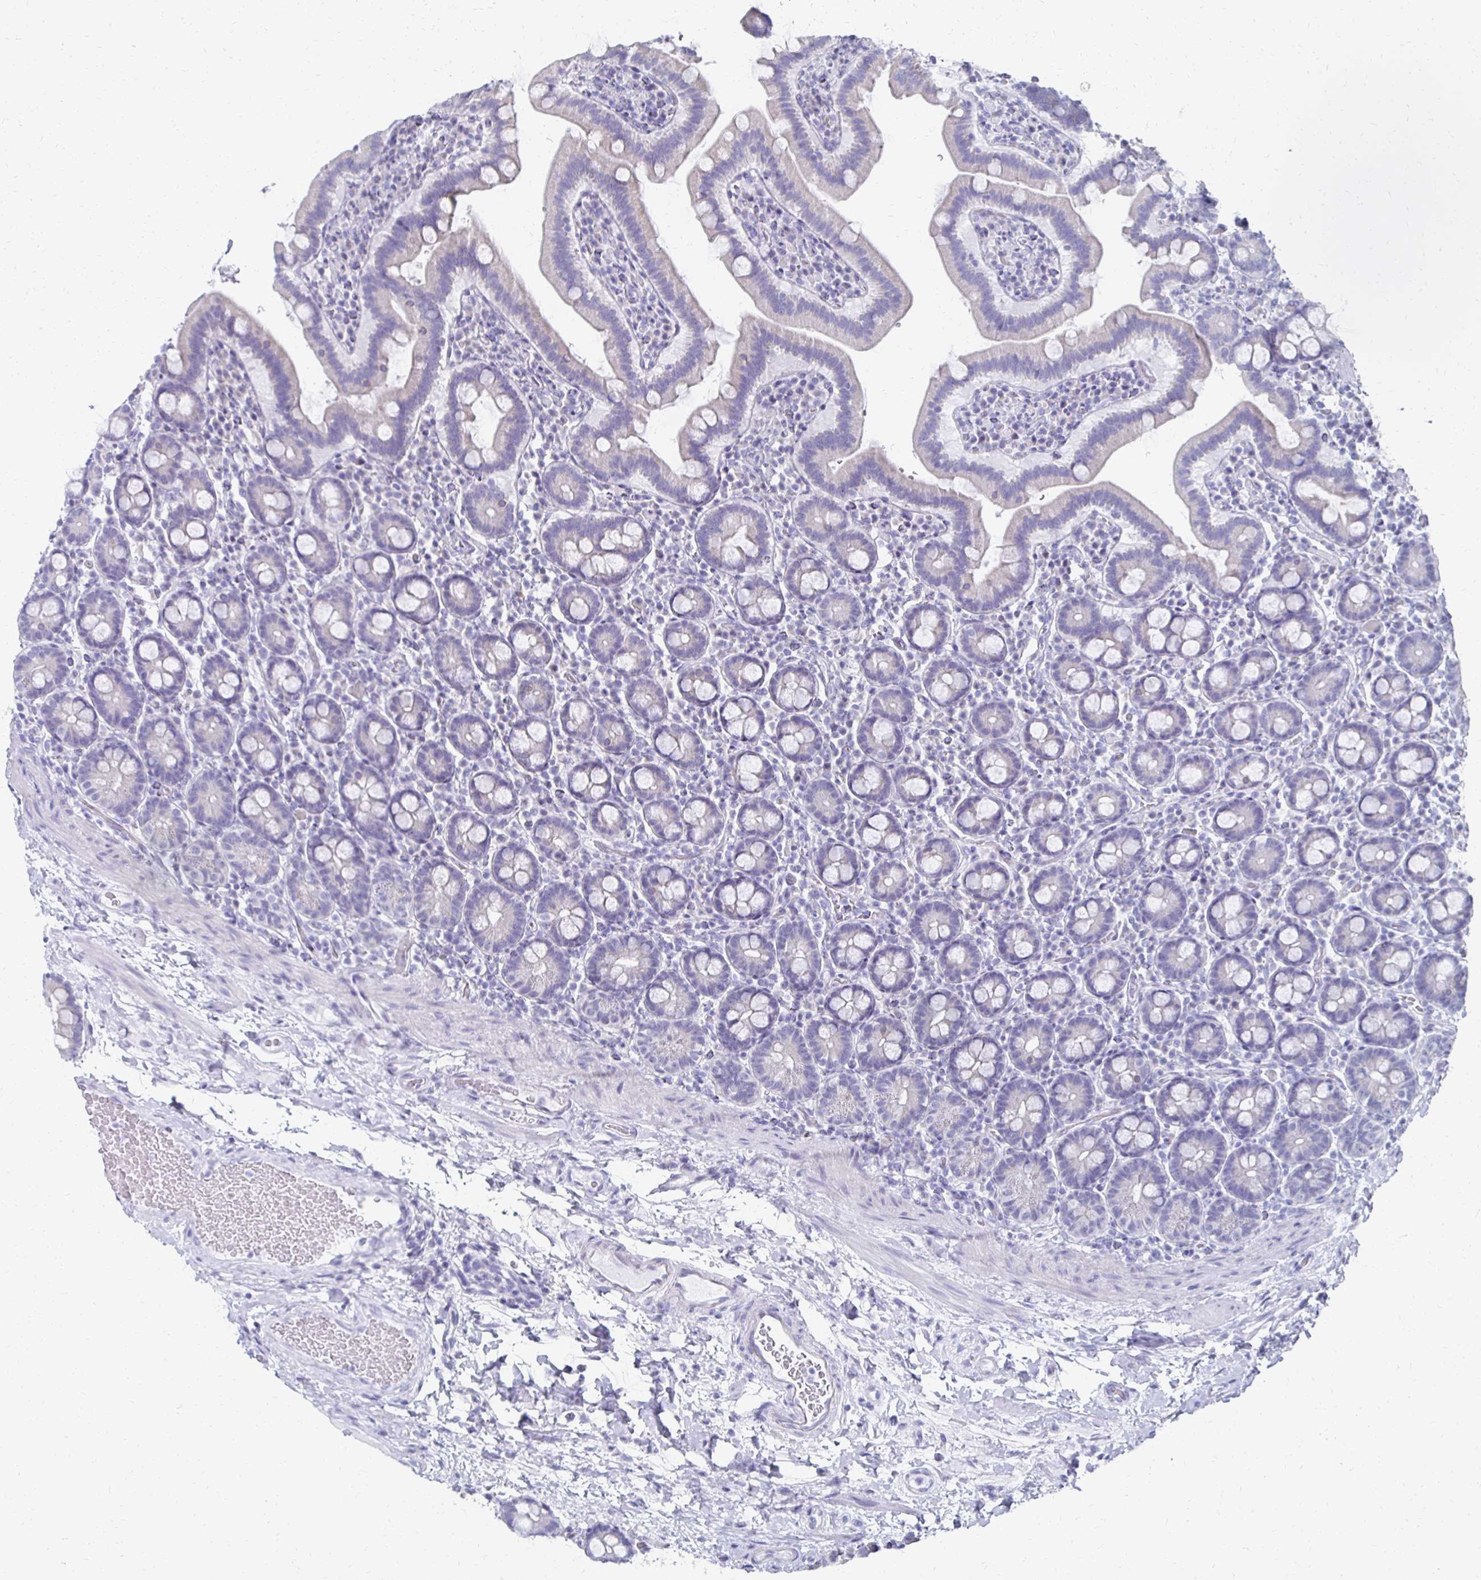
{"staining": {"intensity": "negative", "quantity": "none", "location": "none"}, "tissue": "small intestine", "cell_type": "Glandular cells", "image_type": "normal", "snomed": [{"axis": "morphology", "description": "Normal tissue, NOS"}, {"axis": "topography", "description": "Small intestine"}], "caption": "Small intestine stained for a protein using IHC reveals no expression glandular cells.", "gene": "SYCP3", "patient": {"sex": "male", "age": 26}}